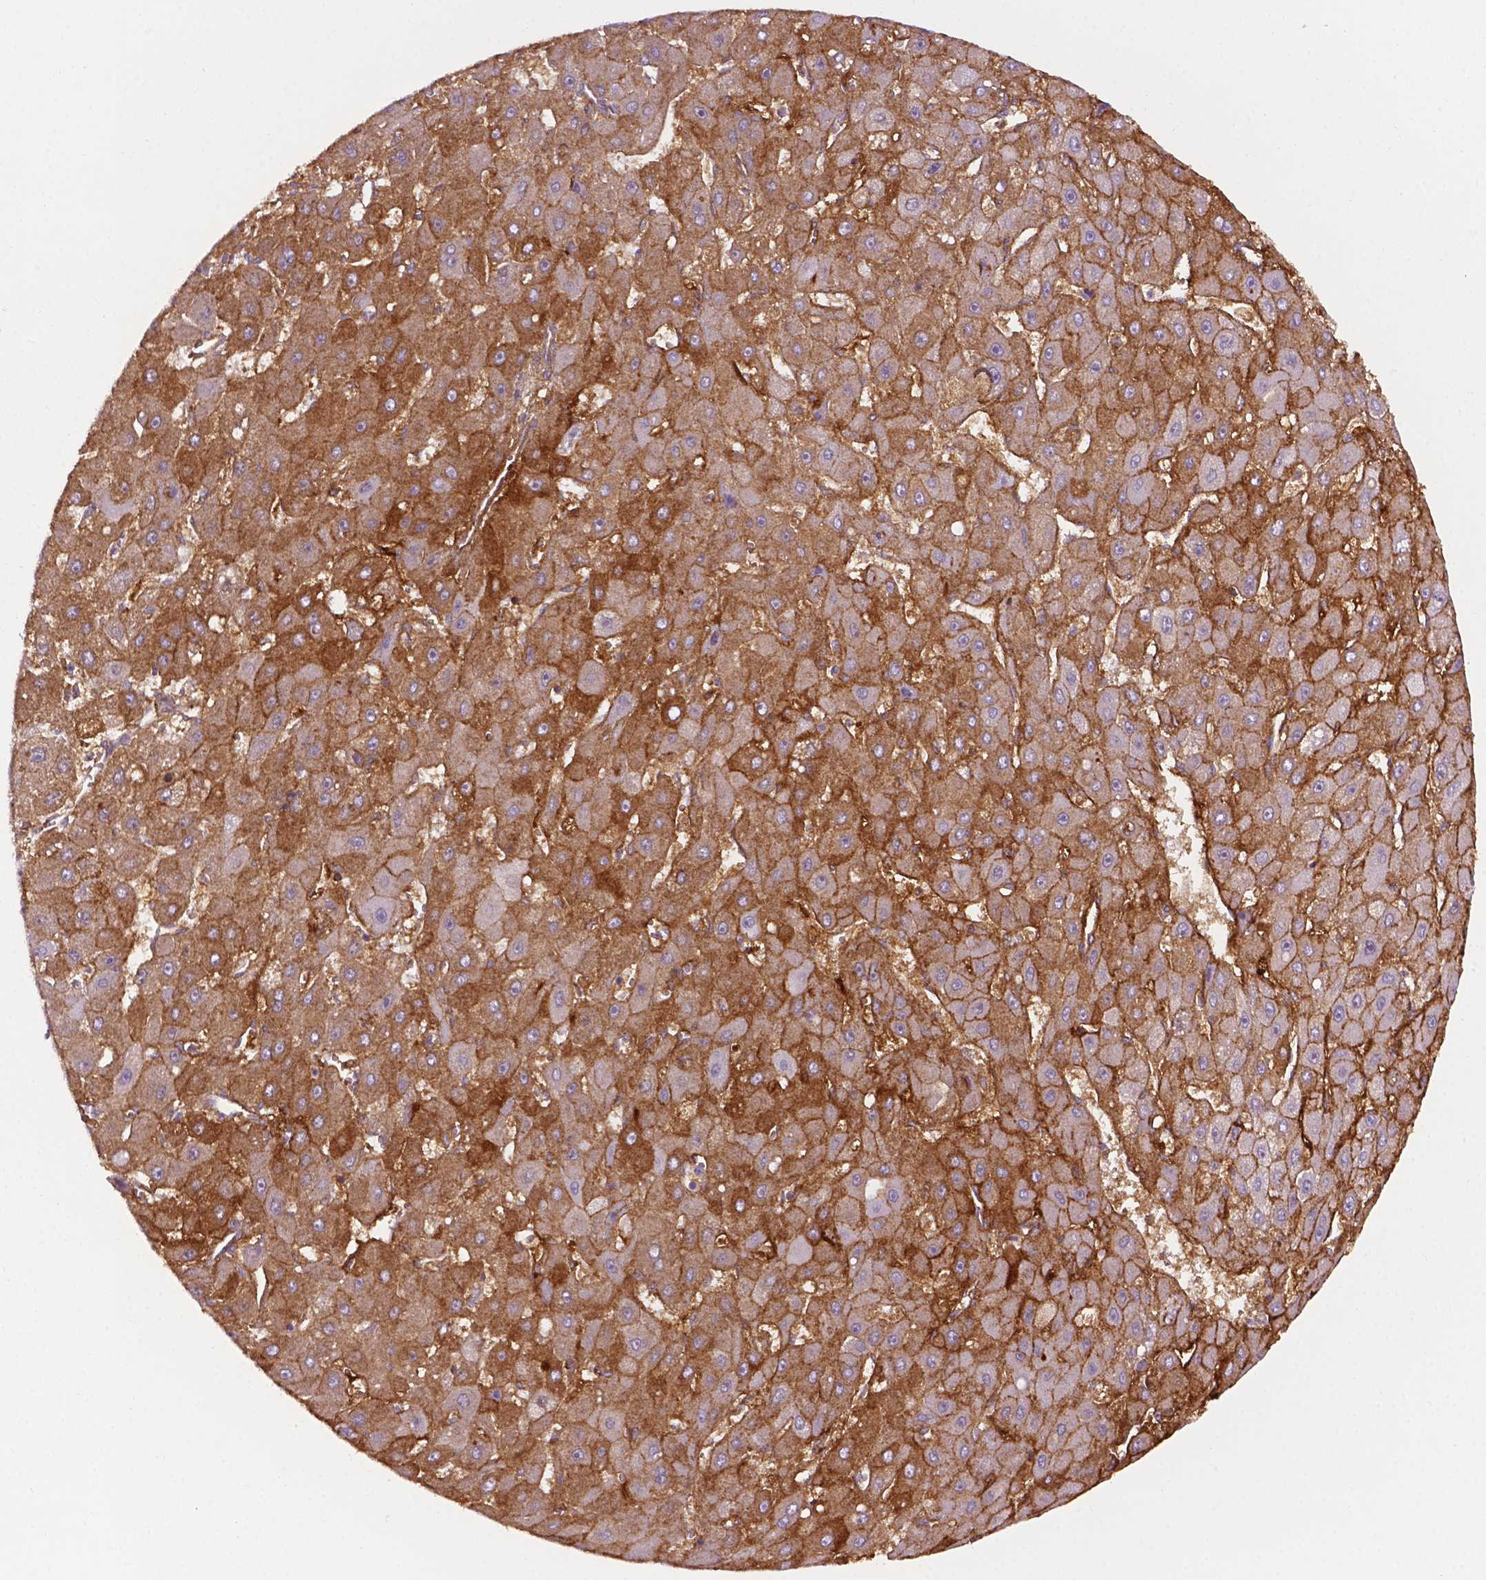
{"staining": {"intensity": "moderate", "quantity": "25%-75%", "location": "cytoplasmic/membranous"}, "tissue": "liver cancer", "cell_type": "Tumor cells", "image_type": "cancer", "snomed": [{"axis": "morphology", "description": "Carcinoma, Hepatocellular, NOS"}, {"axis": "topography", "description": "Liver"}], "caption": "IHC (DAB (3,3'-diaminobenzidine)) staining of liver cancer (hepatocellular carcinoma) reveals moderate cytoplasmic/membranous protein staining in about 25%-75% of tumor cells.", "gene": "FBLN1", "patient": {"sex": "female", "age": 25}}